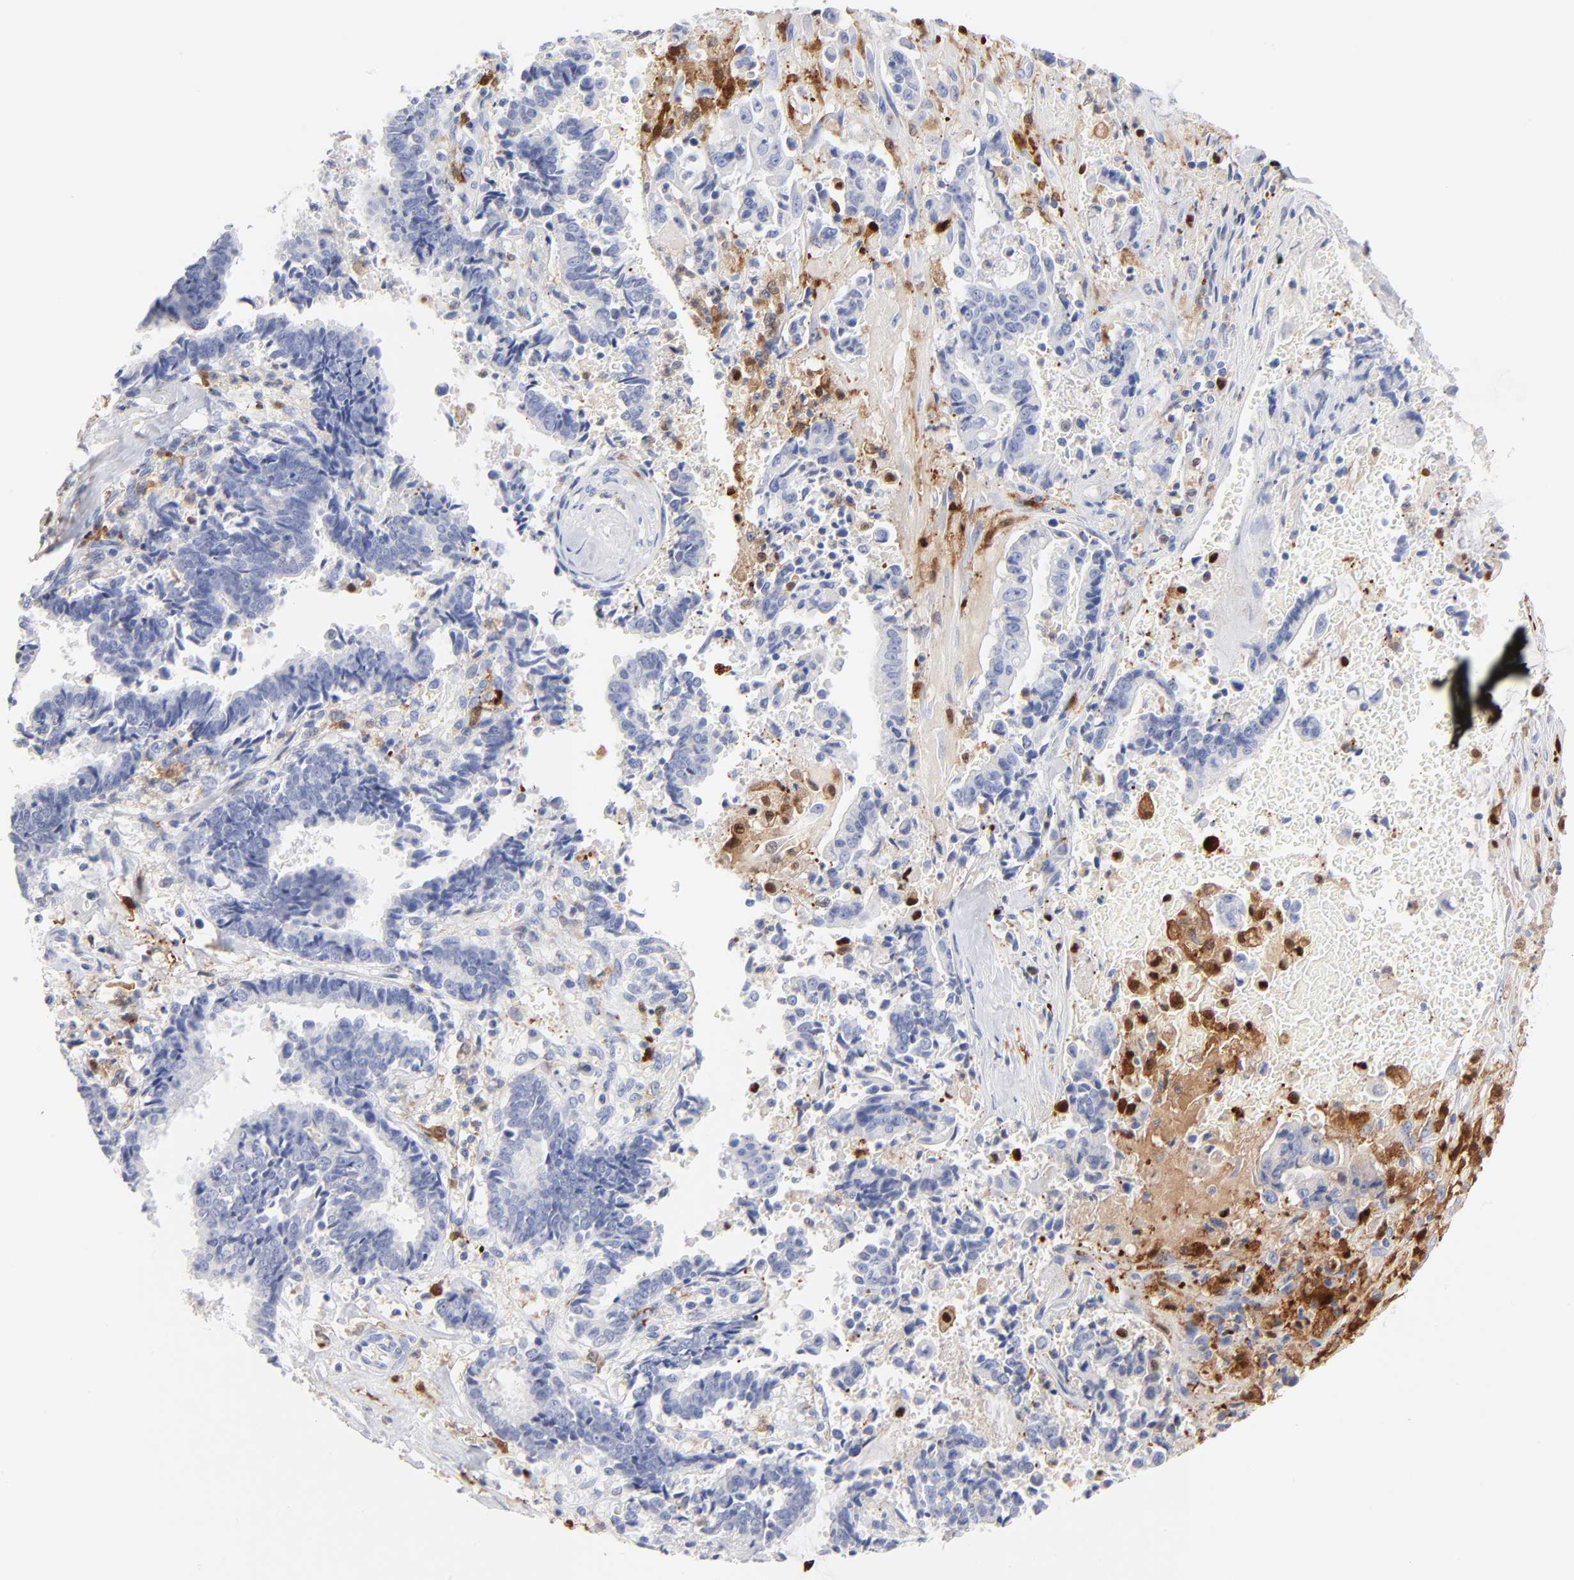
{"staining": {"intensity": "negative", "quantity": "none", "location": "none"}, "tissue": "liver cancer", "cell_type": "Tumor cells", "image_type": "cancer", "snomed": [{"axis": "morphology", "description": "Cholangiocarcinoma"}, {"axis": "topography", "description": "Liver"}], "caption": "This is an immunohistochemistry (IHC) photomicrograph of liver cancer (cholangiocarcinoma). There is no expression in tumor cells.", "gene": "IFIT2", "patient": {"sex": "male", "age": 57}}